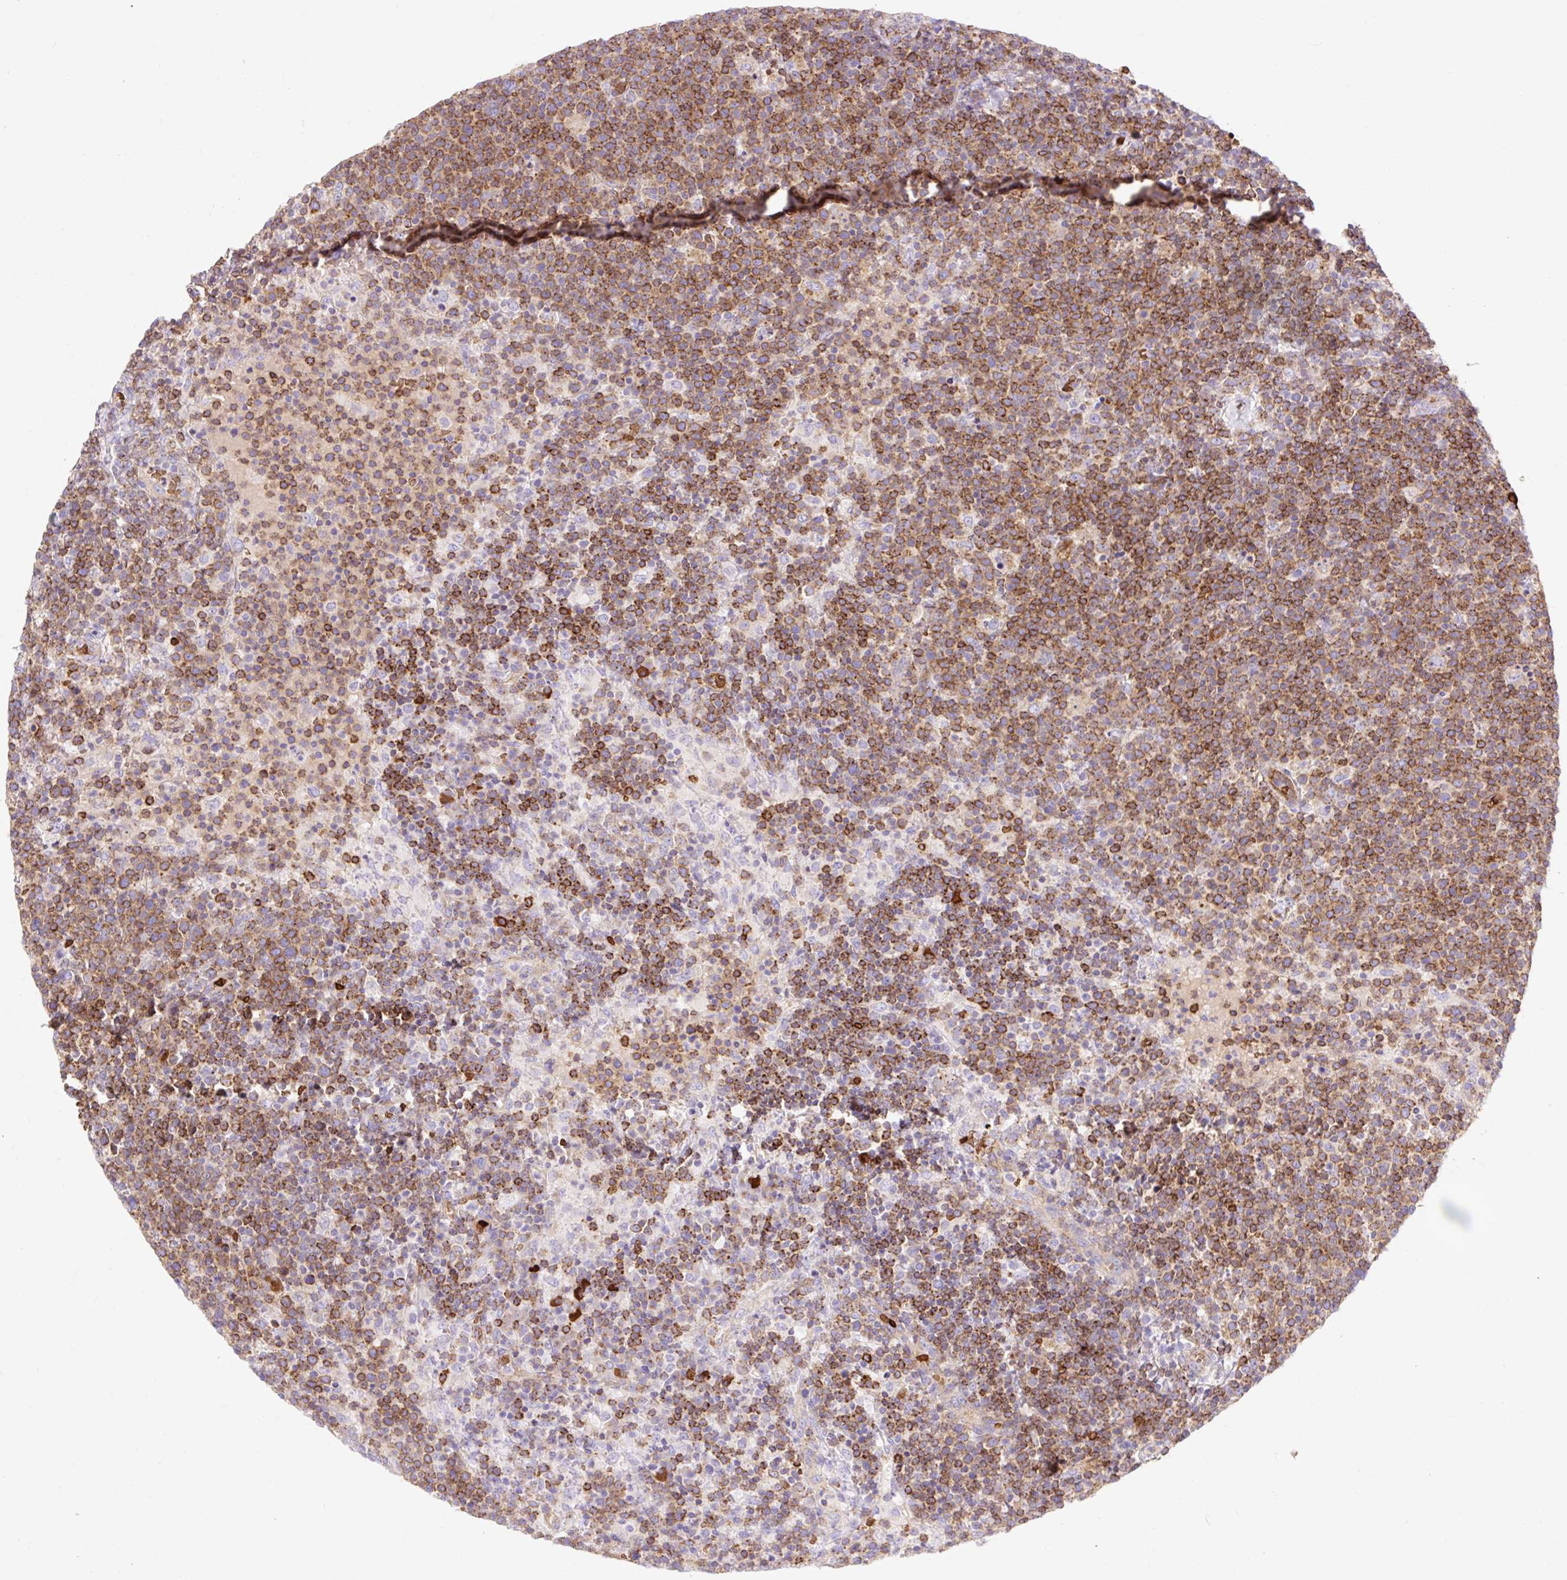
{"staining": {"intensity": "strong", "quantity": "25%-75%", "location": "cytoplasmic/membranous"}, "tissue": "lymphoma", "cell_type": "Tumor cells", "image_type": "cancer", "snomed": [{"axis": "morphology", "description": "Malignant lymphoma, non-Hodgkin's type, High grade"}, {"axis": "topography", "description": "Lymph node"}], "caption": "A histopathology image of high-grade malignant lymphoma, non-Hodgkin's type stained for a protein demonstrates strong cytoplasmic/membranous brown staining in tumor cells.", "gene": "HIP1R", "patient": {"sex": "male", "age": 61}}